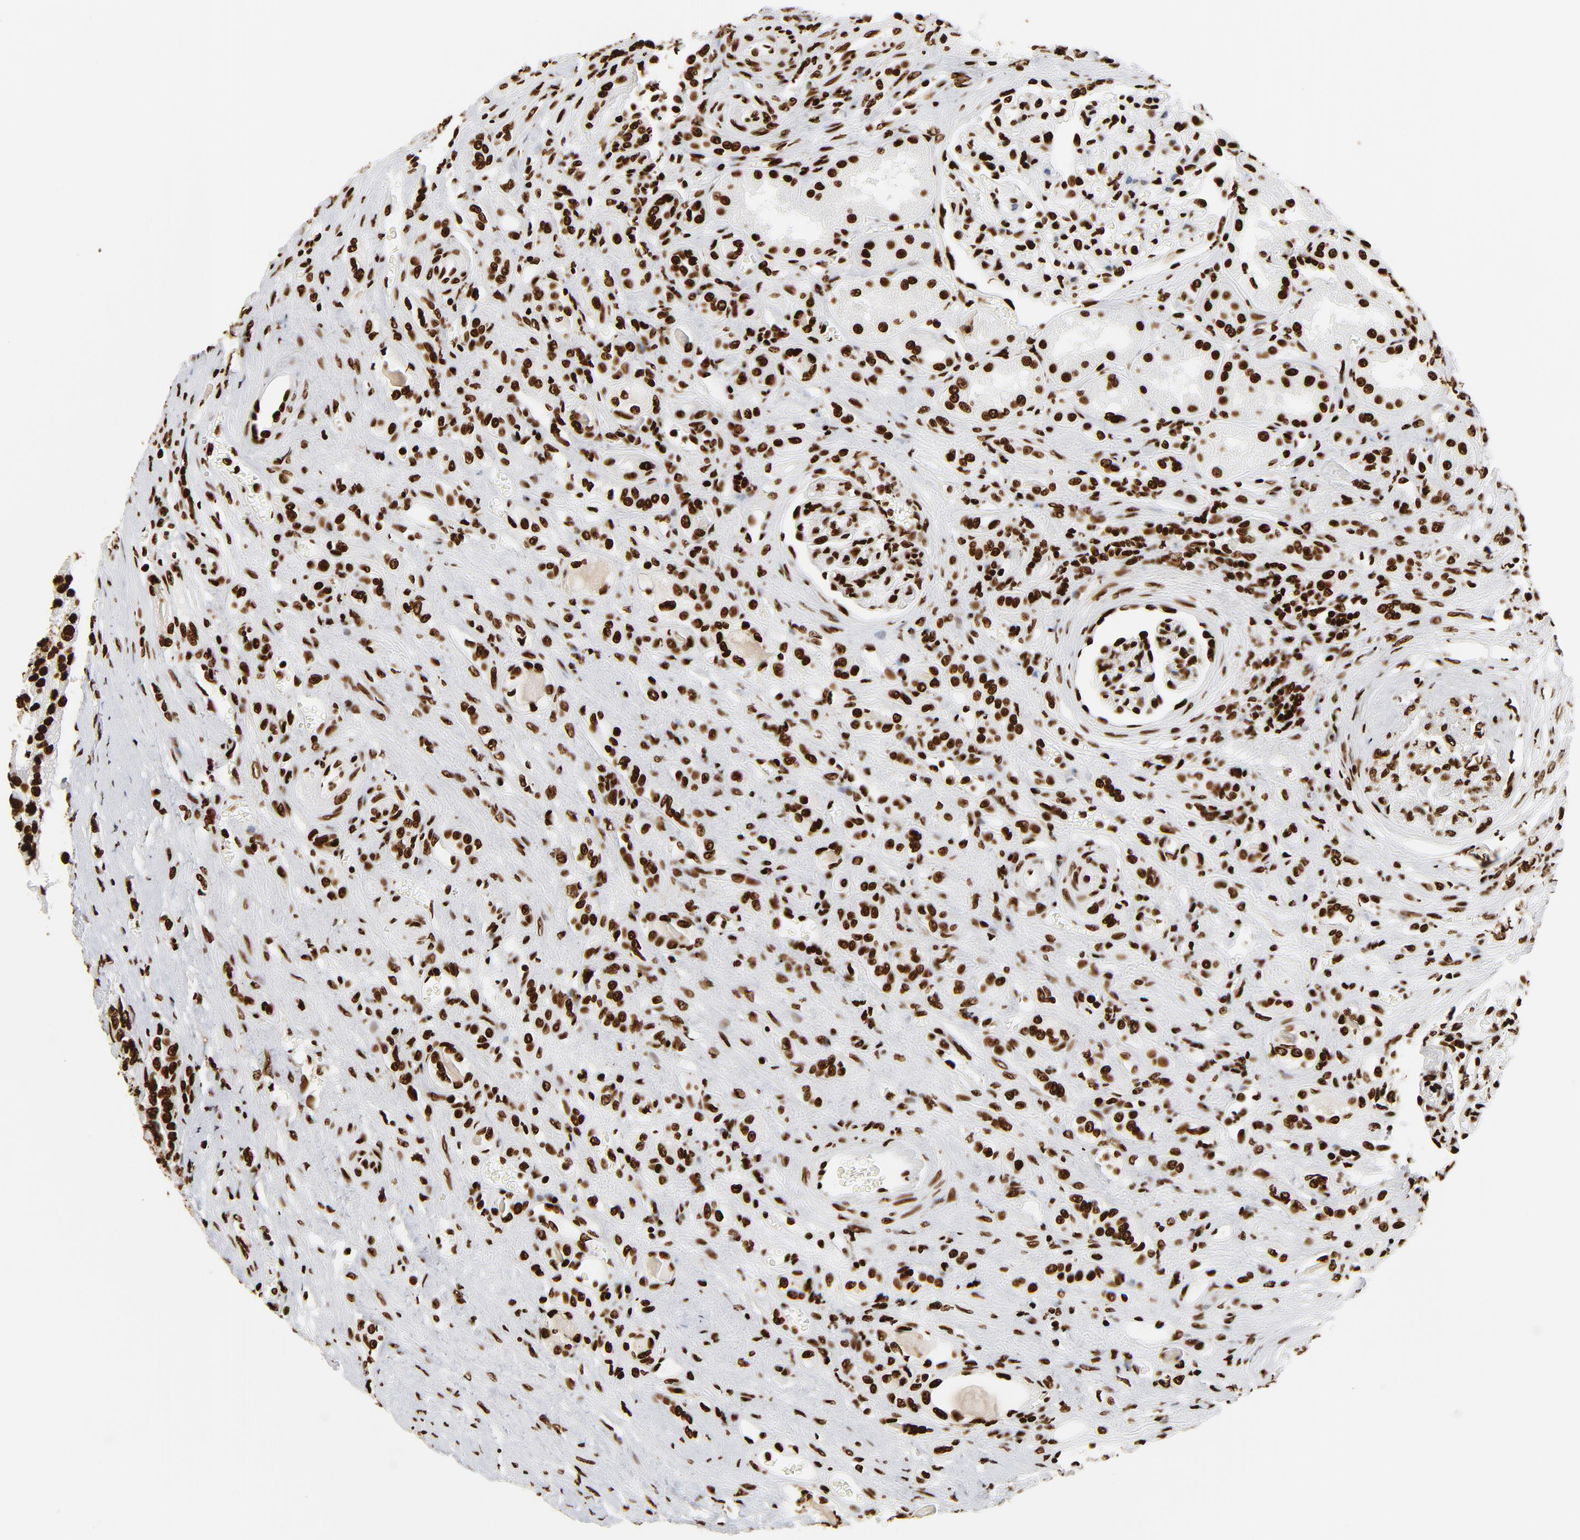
{"staining": {"intensity": "strong", "quantity": ">75%", "location": "nuclear"}, "tissue": "renal cancer", "cell_type": "Tumor cells", "image_type": "cancer", "snomed": [{"axis": "morphology", "description": "Adenocarcinoma, NOS"}, {"axis": "topography", "description": "Kidney"}], "caption": "Renal cancer (adenocarcinoma) stained with a protein marker demonstrates strong staining in tumor cells.", "gene": "XRCC6", "patient": {"sex": "male", "age": 46}}